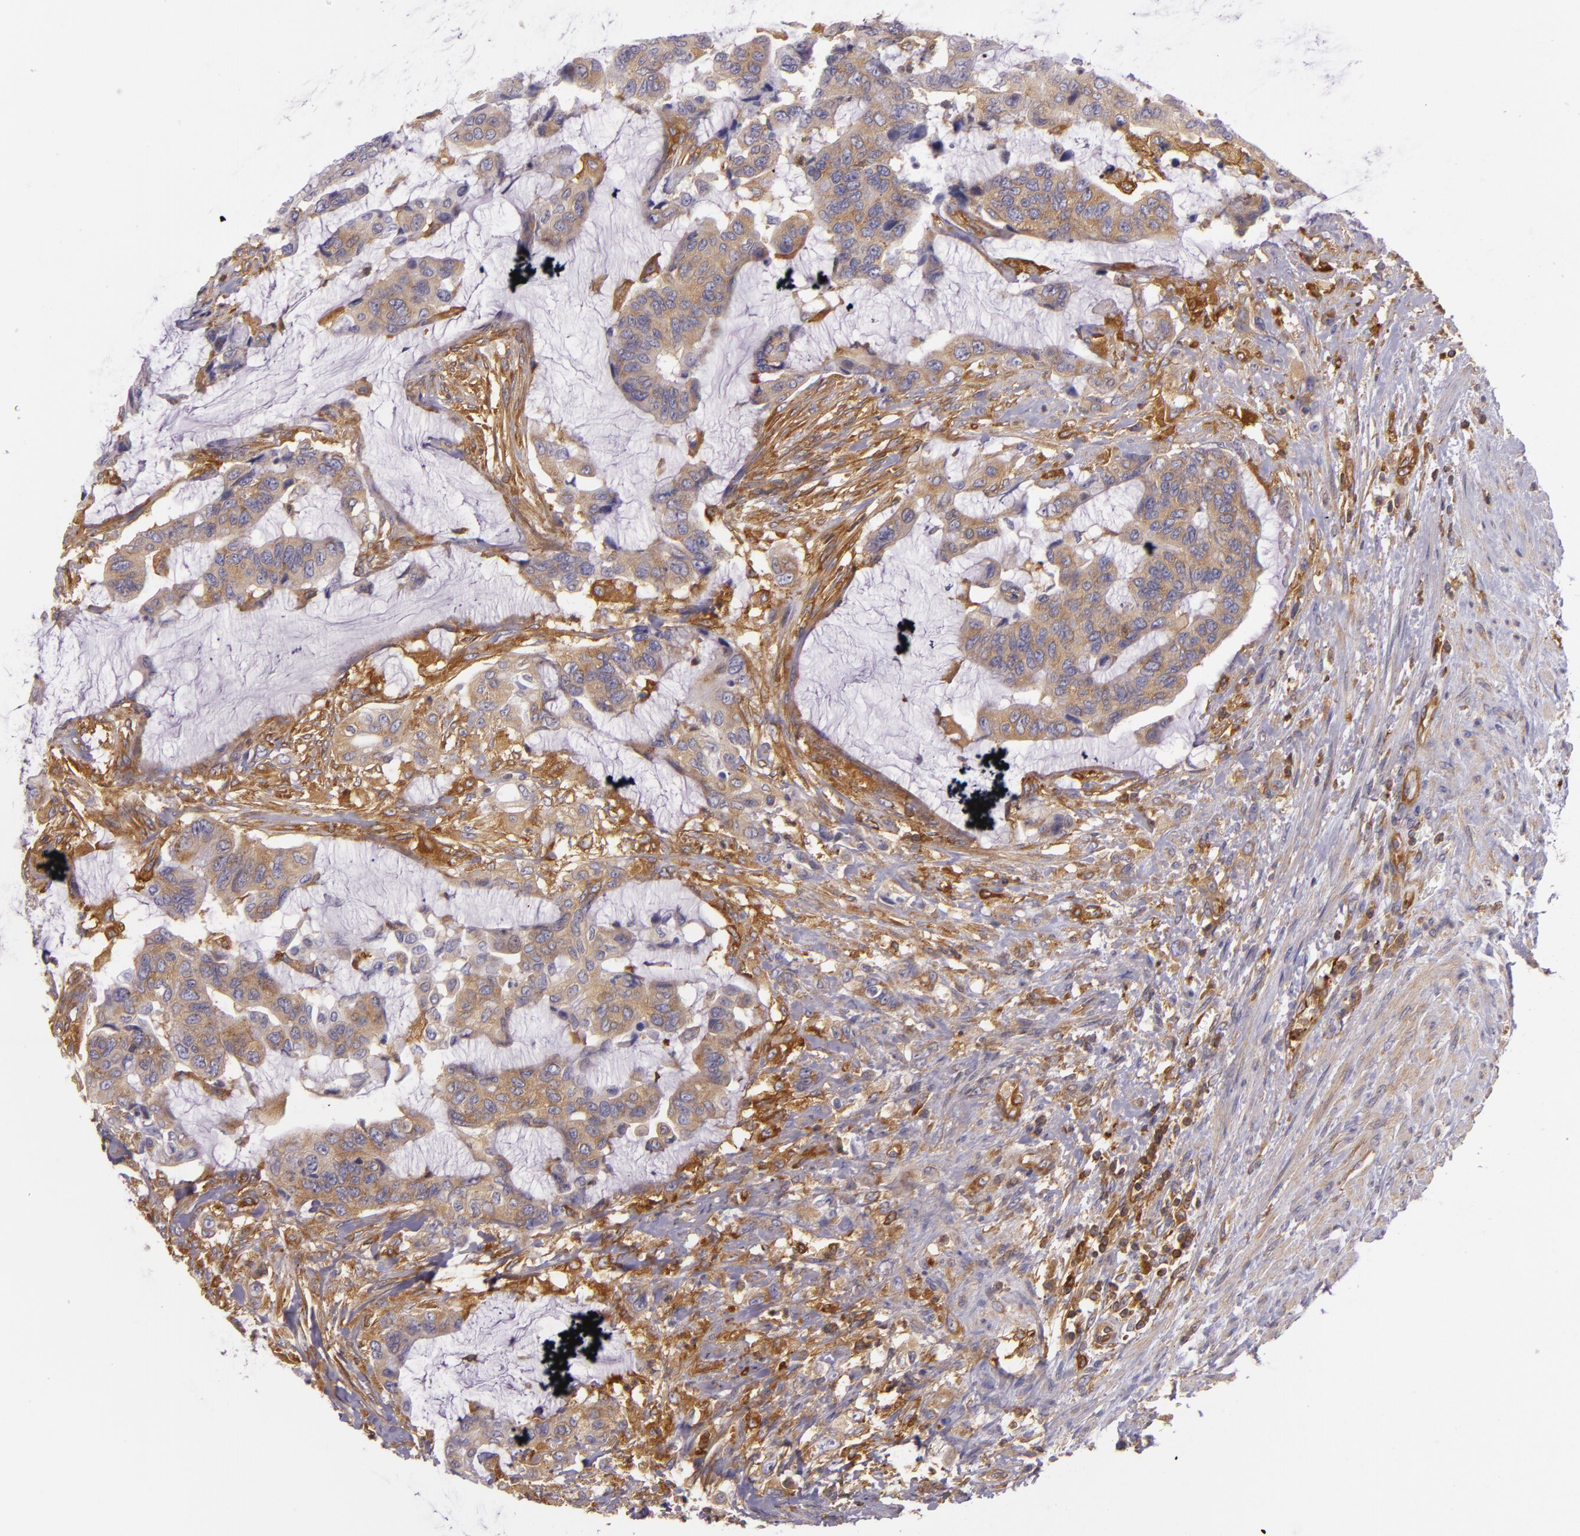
{"staining": {"intensity": "weak", "quantity": ">75%", "location": "cytoplasmic/membranous"}, "tissue": "colorectal cancer", "cell_type": "Tumor cells", "image_type": "cancer", "snomed": [{"axis": "morphology", "description": "Adenocarcinoma, NOS"}, {"axis": "topography", "description": "Rectum"}], "caption": "This is an image of IHC staining of colorectal cancer (adenocarcinoma), which shows weak staining in the cytoplasmic/membranous of tumor cells.", "gene": "TLN1", "patient": {"sex": "female", "age": 59}}